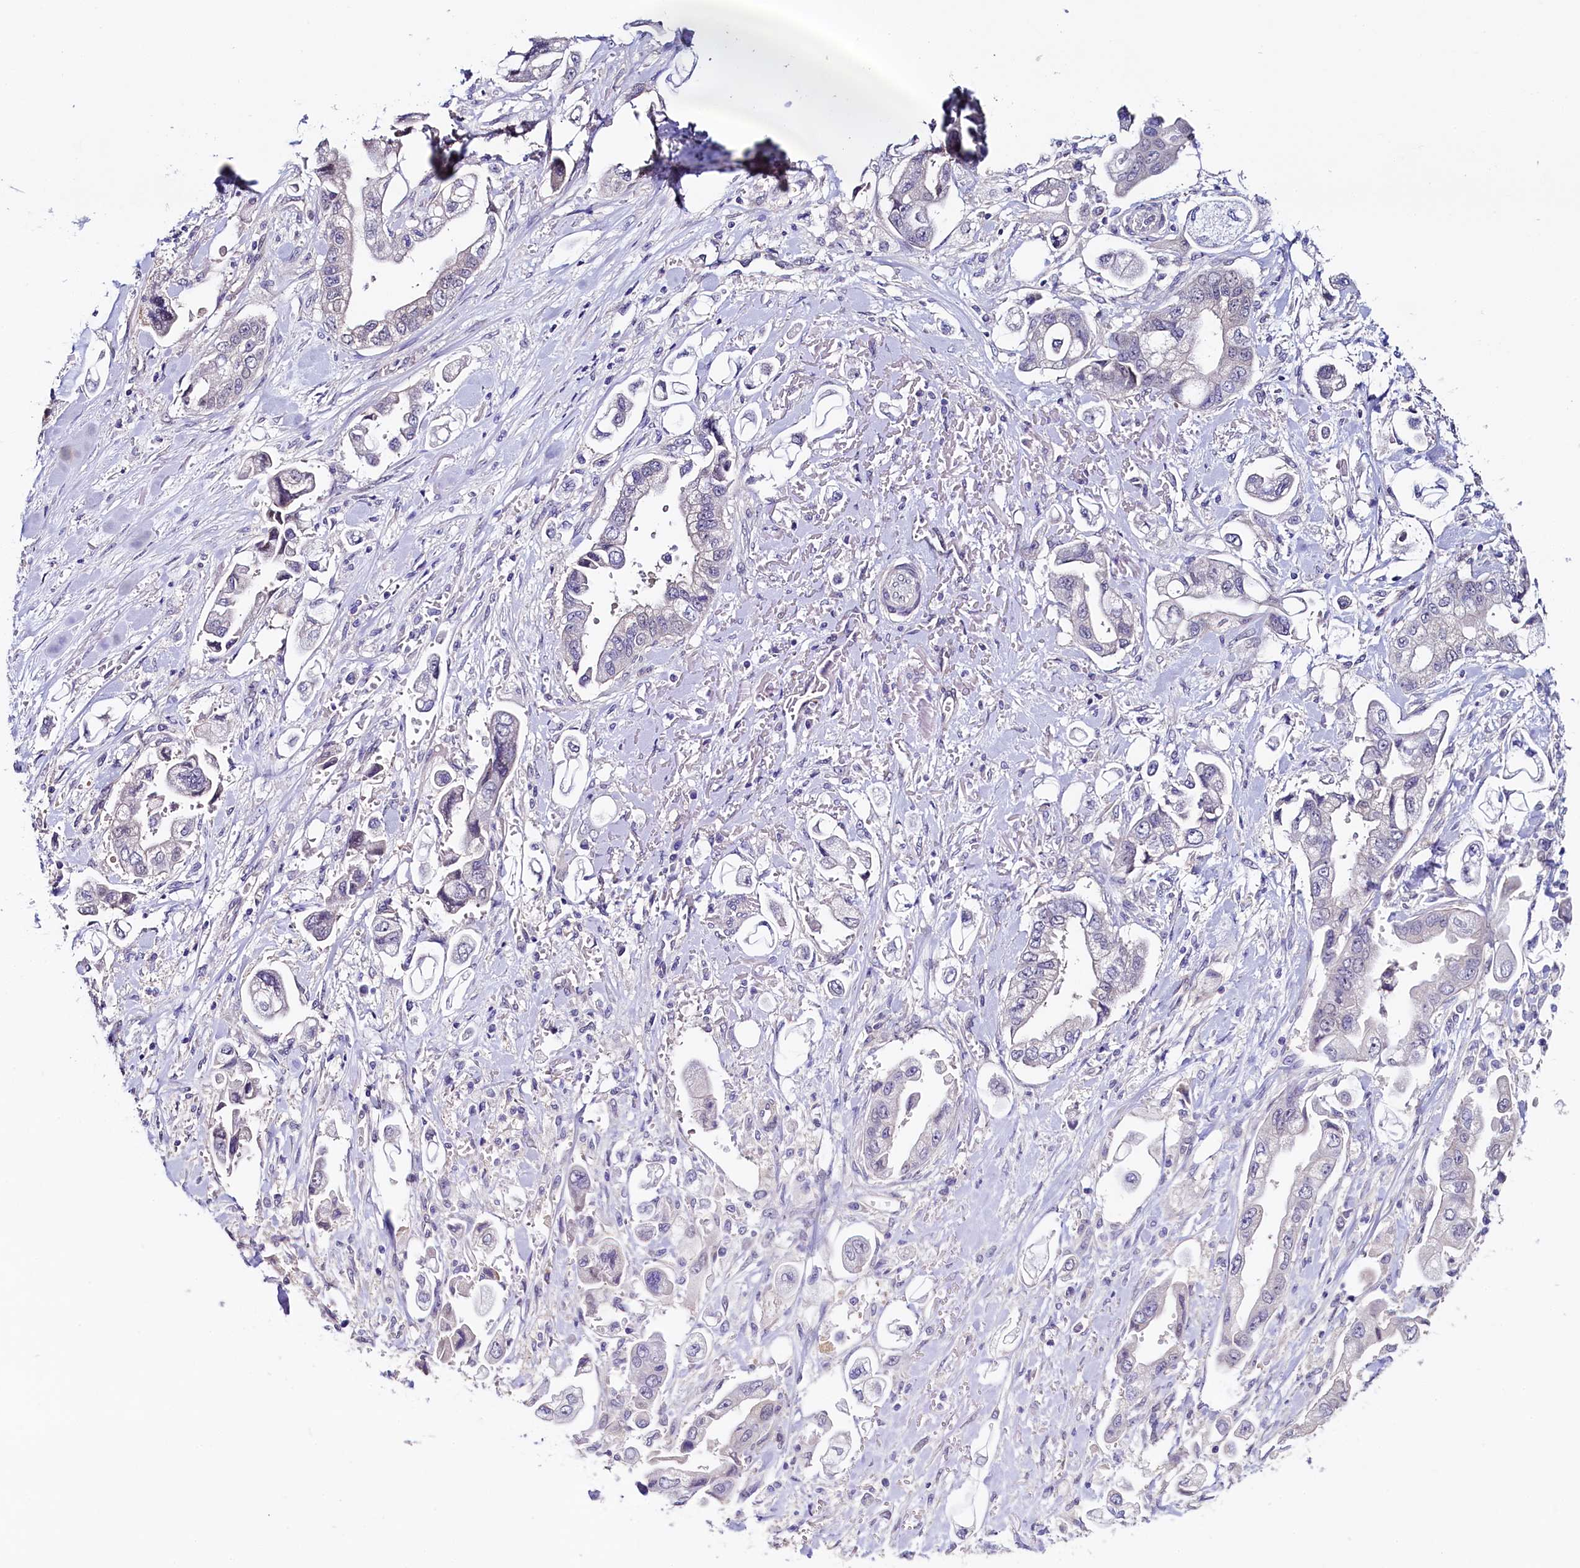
{"staining": {"intensity": "negative", "quantity": "none", "location": "none"}, "tissue": "stomach cancer", "cell_type": "Tumor cells", "image_type": "cancer", "snomed": [{"axis": "morphology", "description": "Adenocarcinoma, NOS"}, {"axis": "topography", "description": "Stomach"}], "caption": "Tumor cells show no significant staining in stomach cancer.", "gene": "FLYWCH2", "patient": {"sex": "male", "age": 62}}